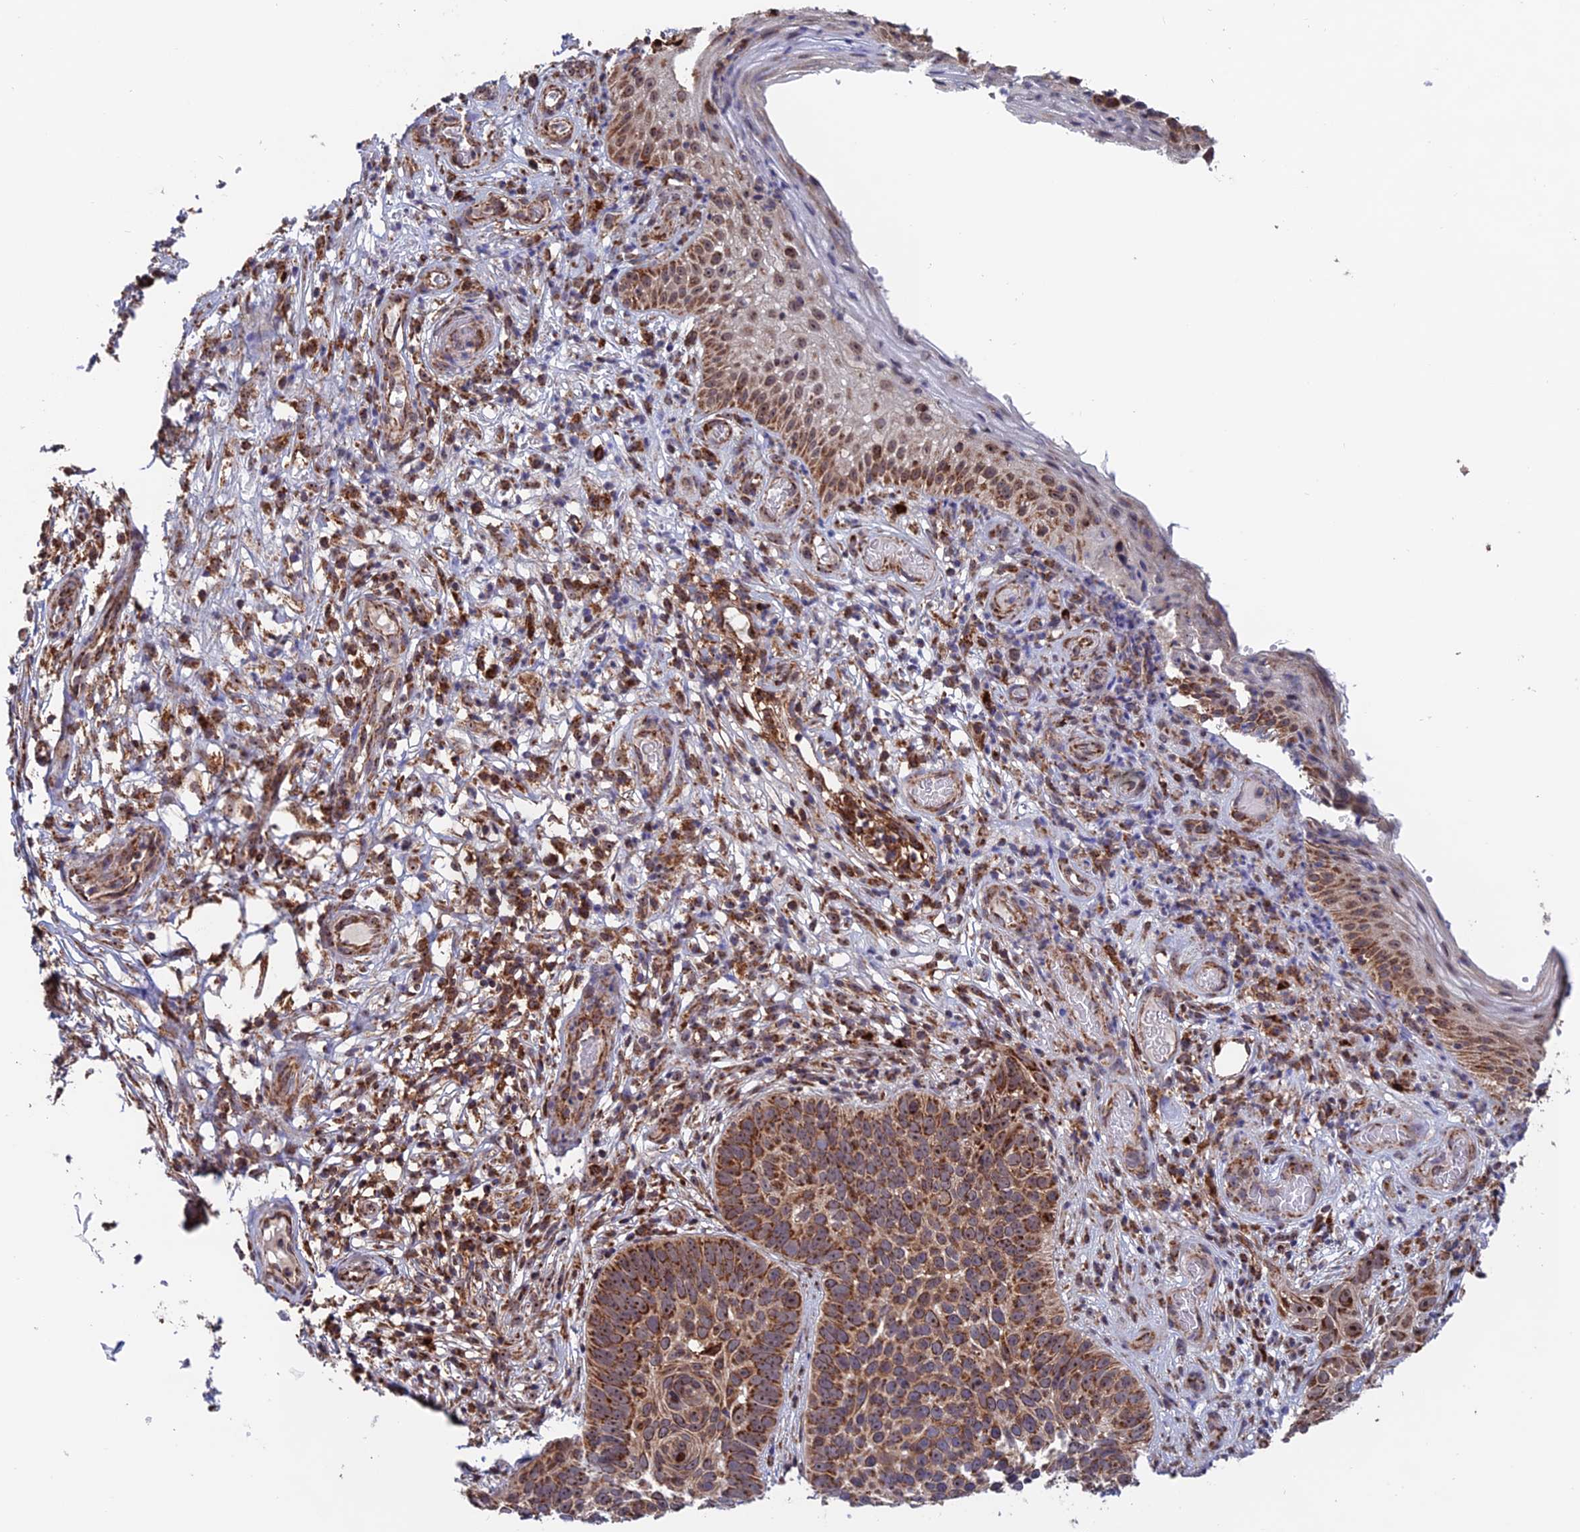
{"staining": {"intensity": "moderate", "quantity": ">75%", "location": "cytoplasmic/membranous"}, "tissue": "skin cancer", "cell_type": "Tumor cells", "image_type": "cancer", "snomed": [{"axis": "morphology", "description": "Basal cell carcinoma"}, {"axis": "topography", "description": "Skin"}], "caption": "An immunohistochemistry micrograph of tumor tissue is shown. Protein staining in brown highlights moderate cytoplasmic/membranous positivity in basal cell carcinoma (skin) within tumor cells.", "gene": "DTYMK", "patient": {"sex": "male", "age": 89}}